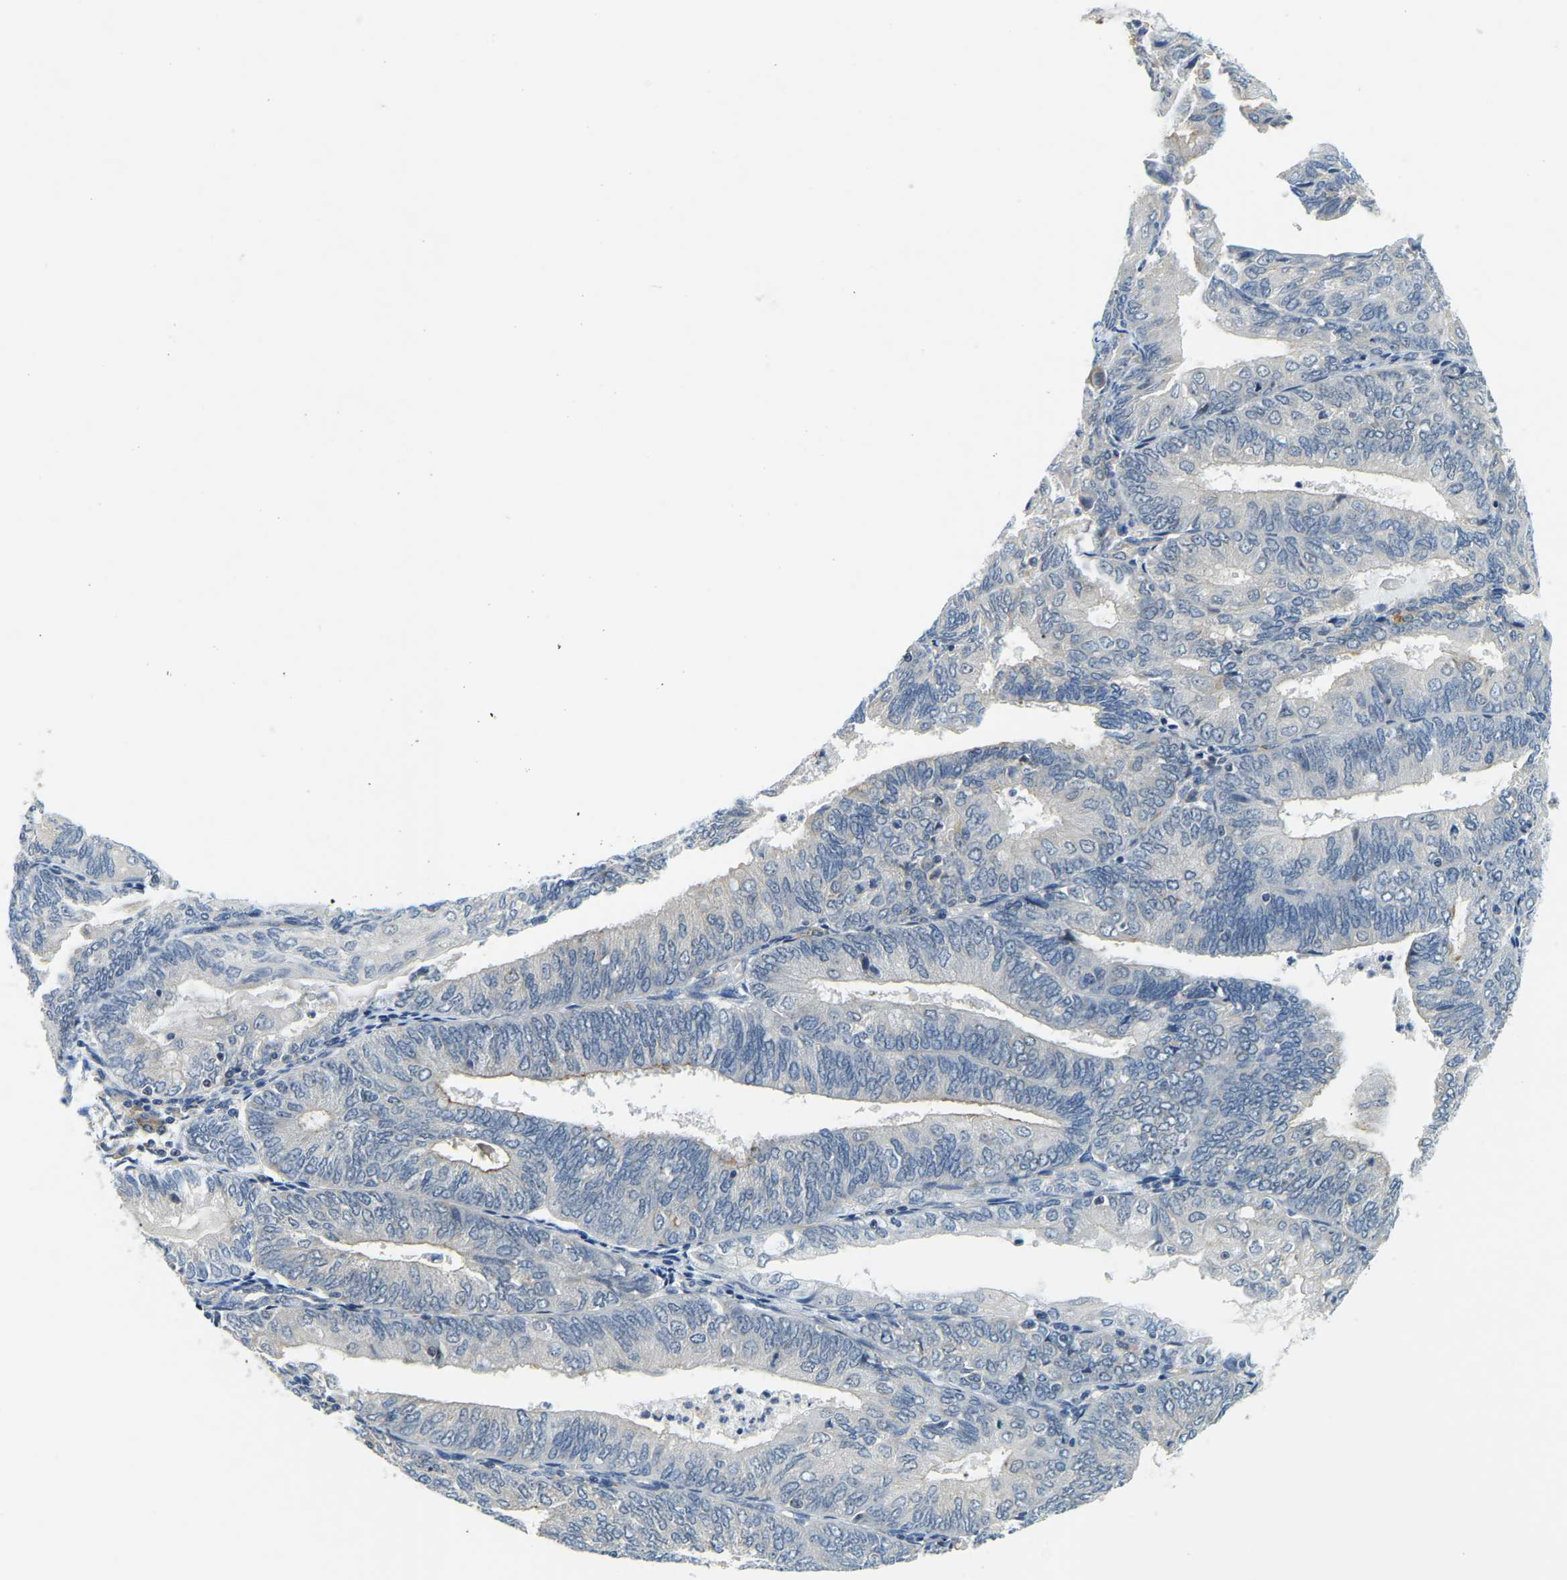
{"staining": {"intensity": "weak", "quantity": "<25%", "location": "cytoplasmic/membranous"}, "tissue": "endometrial cancer", "cell_type": "Tumor cells", "image_type": "cancer", "snomed": [{"axis": "morphology", "description": "Adenocarcinoma, NOS"}, {"axis": "topography", "description": "Endometrium"}], "caption": "Tumor cells show no significant protein expression in adenocarcinoma (endometrial).", "gene": "RRP1", "patient": {"sex": "female", "age": 81}}